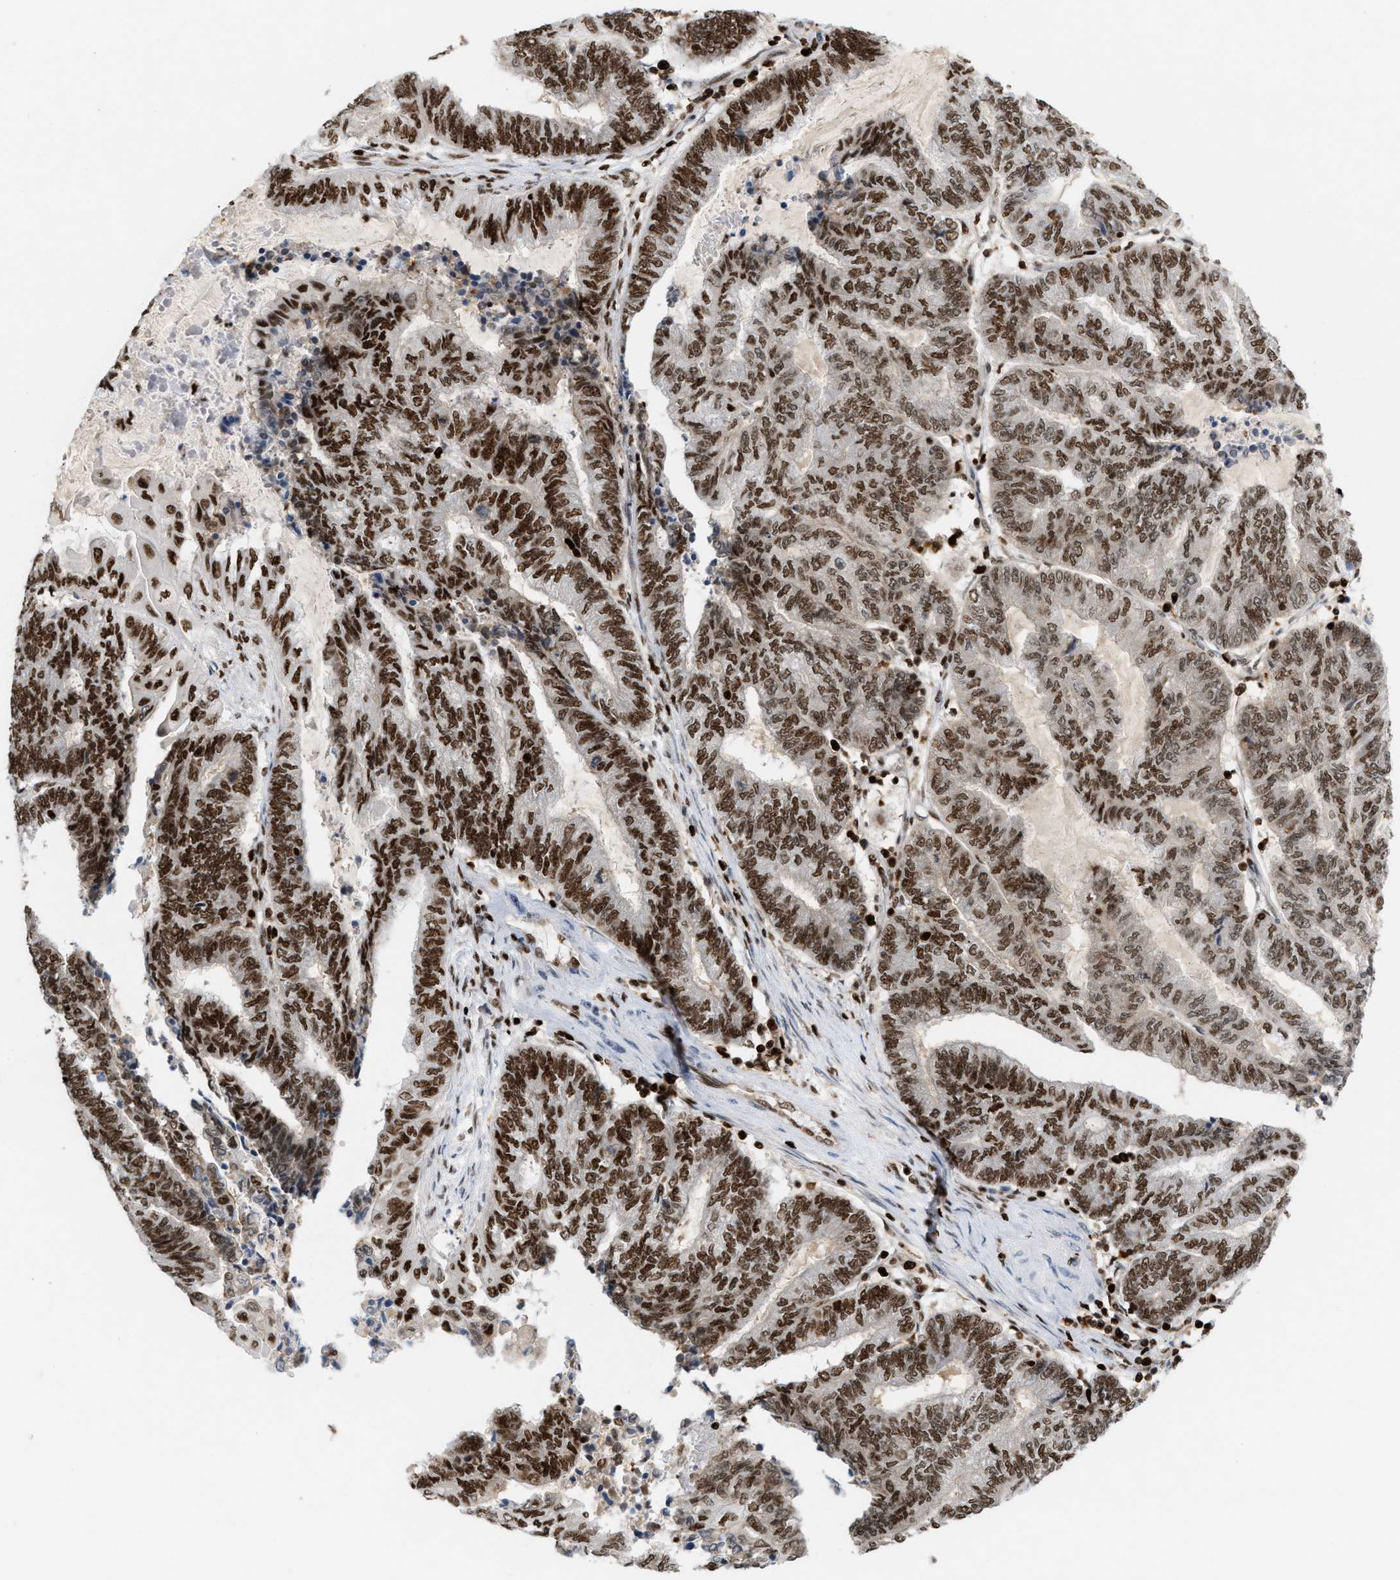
{"staining": {"intensity": "strong", "quantity": ">75%", "location": "nuclear"}, "tissue": "endometrial cancer", "cell_type": "Tumor cells", "image_type": "cancer", "snomed": [{"axis": "morphology", "description": "Adenocarcinoma, NOS"}, {"axis": "topography", "description": "Uterus"}, {"axis": "topography", "description": "Endometrium"}], "caption": "Endometrial cancer (adenocarcinoma) stained for a protein displays strong nuclear positivity in tumor cells. The protein of interest is shown in brown color, while the nuclei are stained blue.", "gene": "RNASEK-C17orf49", "patient": {"sex": "female", "age": 70}}